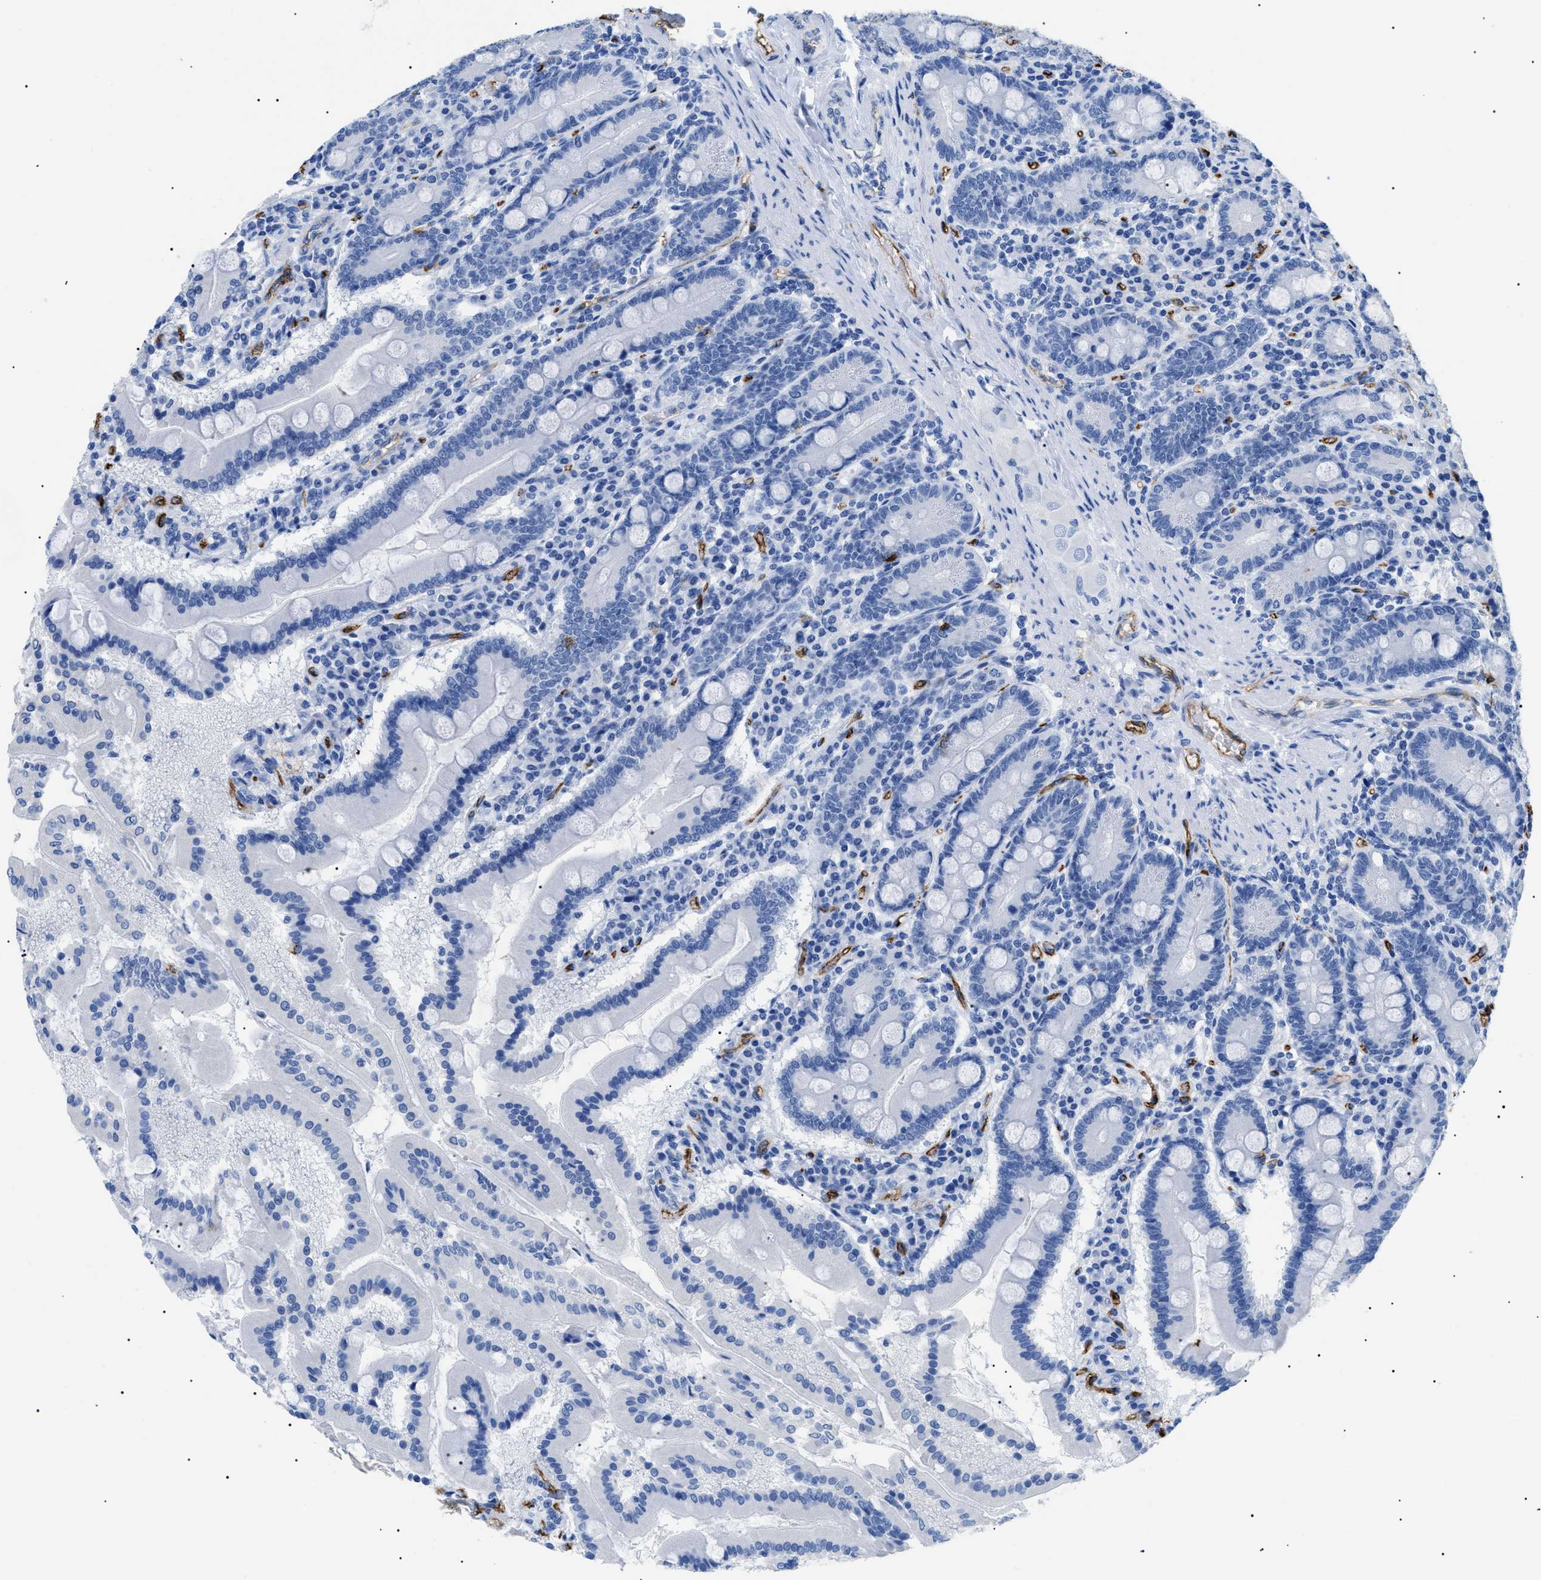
{"staining": {"intensity": "negative", "quantity": "none", "location": "none"}, "tissue": "duodenum", "cell_type": "Glandular cells", "image_type": "normal", "snomed": [{"axis": "morphology", "description": "Normal tissue, NOS"}, {"axis": "topography", "description": "Duodenum"}], "caption": "This image is of benign duodenum stained with immunohistochemistry (IHC) to label a protein in brown with the nuclei are counter-stained blue. There is no positivity in glandular cells.", "gene": "PODXL", "patient": {"sex": "male", "age": 50}}